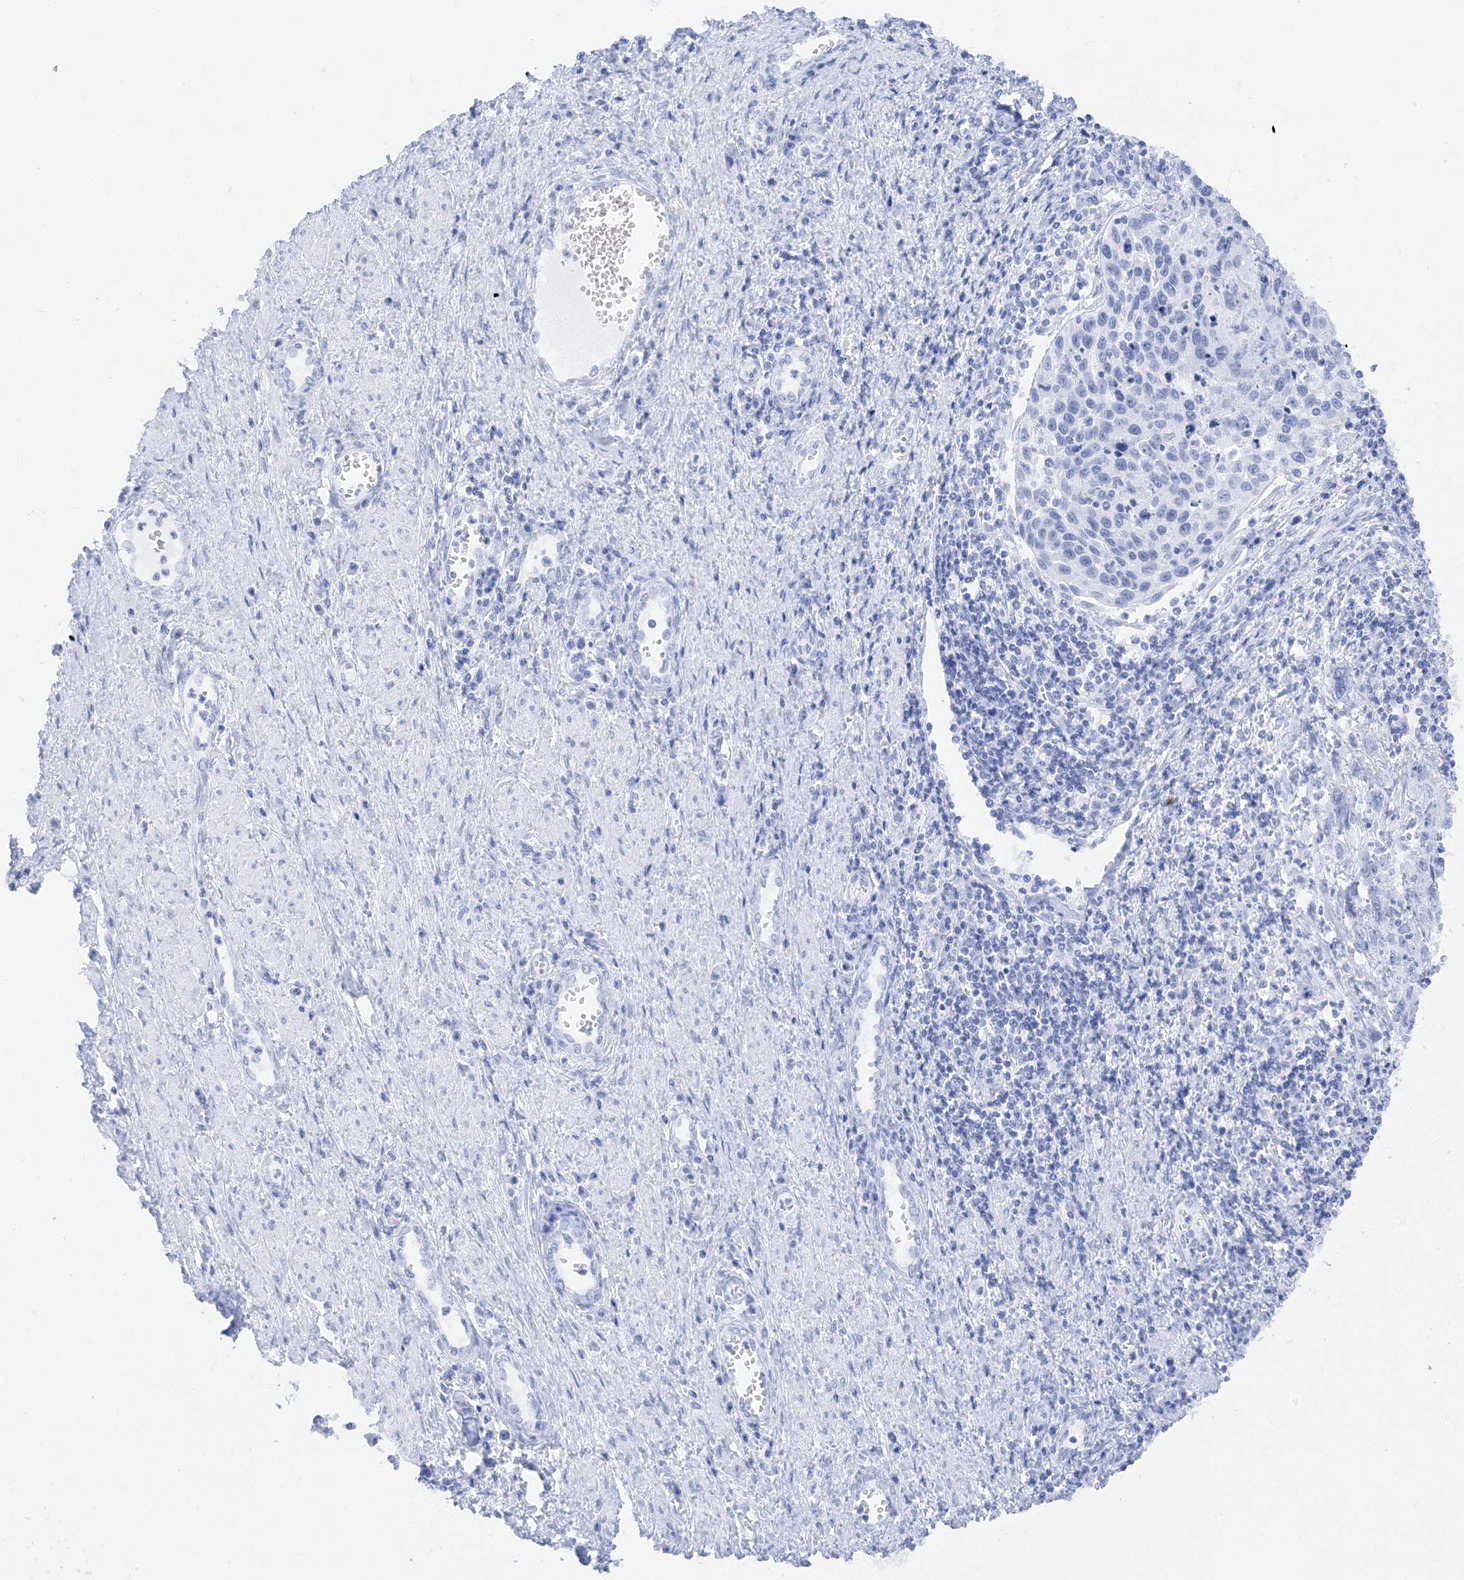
{"staining": {"intensity": "negative", "quantity": "none", "location": "none"}, "tissue": "cervical cancer", "cell_type": "Tumor cells", "image_type": "cancer", "snomed": [{"axis": "morphology", "description": "Squamous cell carcinoma, NOS"}, {"axis": "topography", "description": "Cervix"}], "caption": "Immunohistochemistry image of neoplastic tissue: squamous cell carcinoma (cervical) stained with DAB displays no significant protein staining in tumor cells.", "gene": "MUC17", "patient": {"sex": "female", "age": 32}}